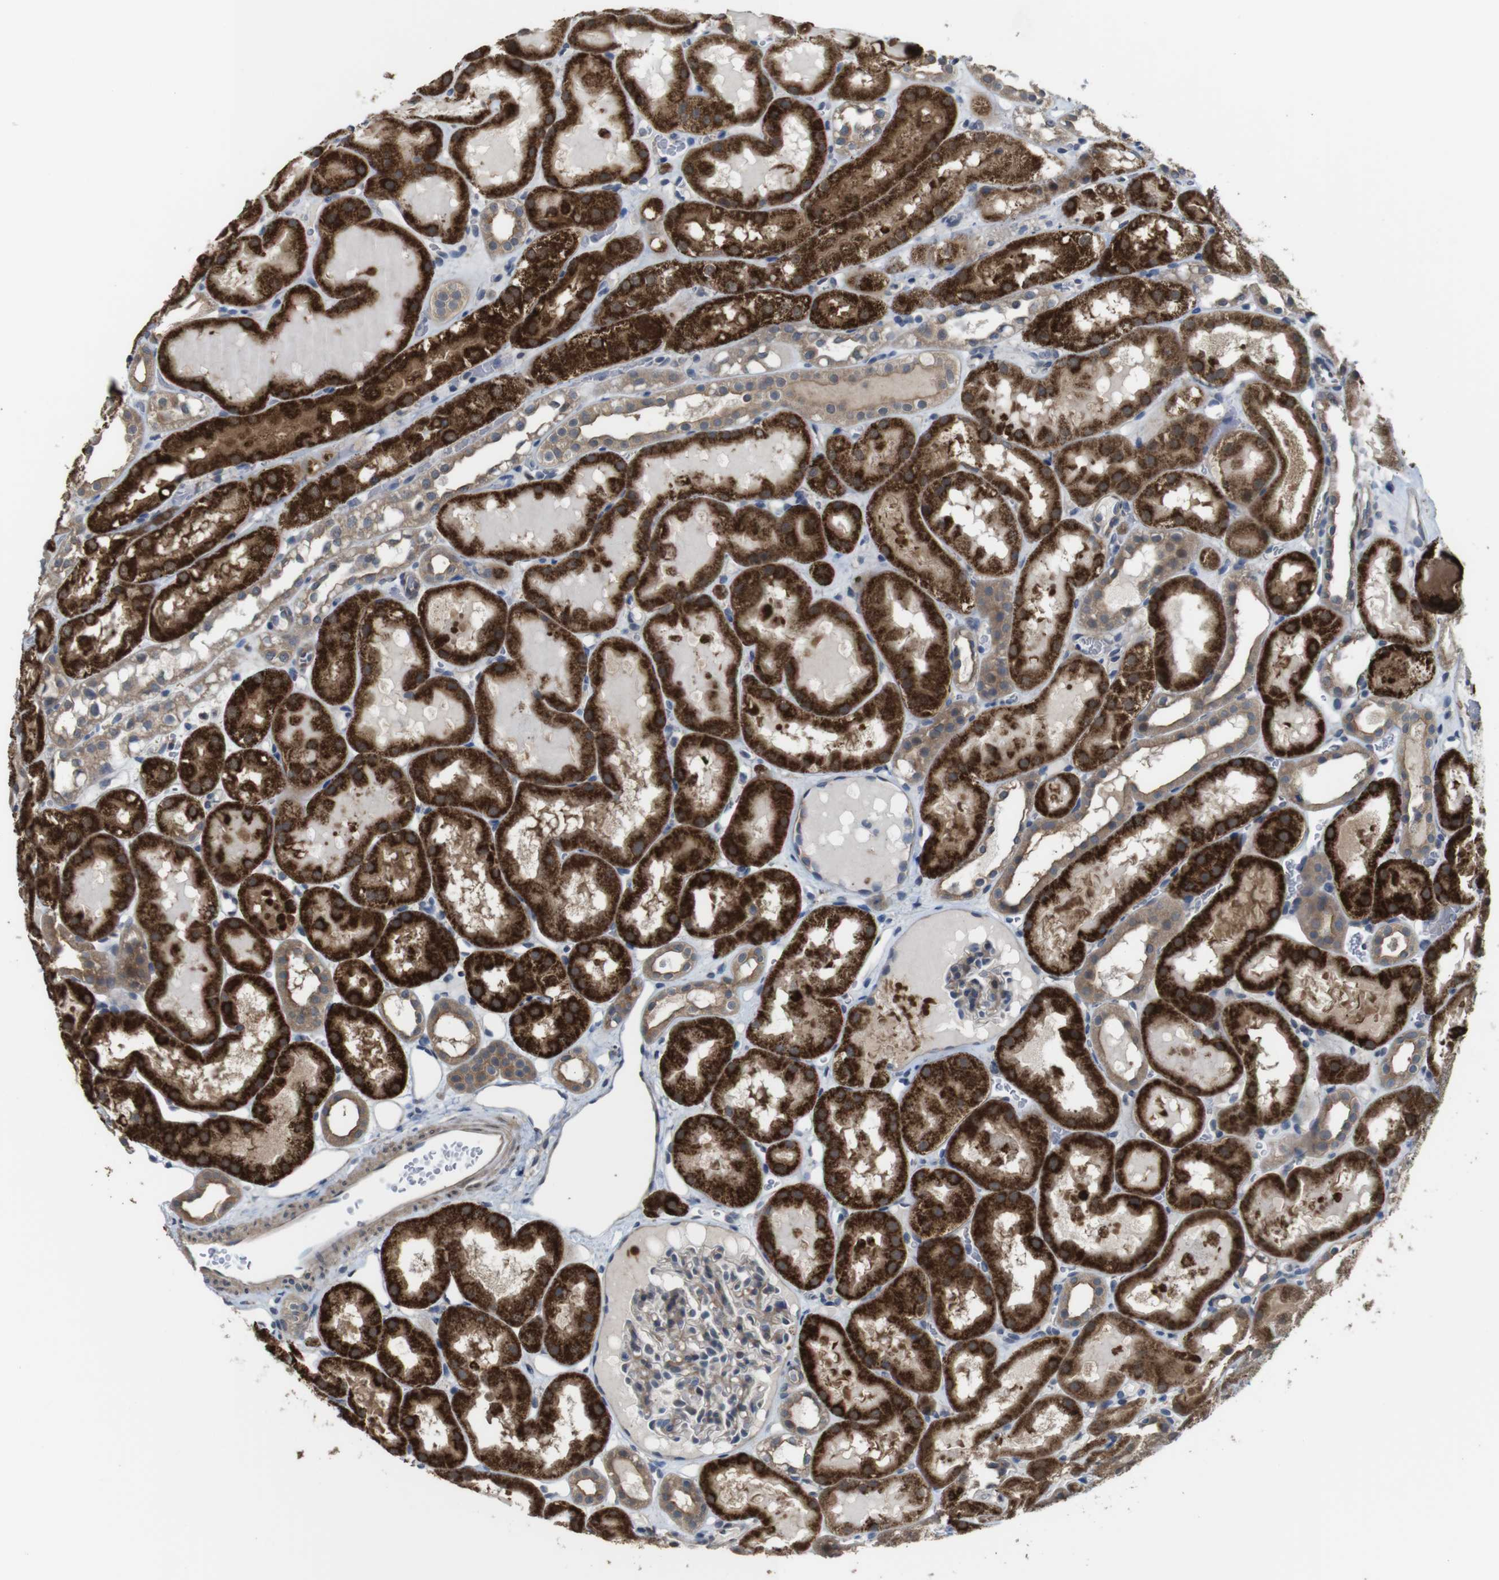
{"staining": {"intensity": "weak", "quantity": ">75%", "location": "cytoplasmic/membranous"}, "tissue": "kidney", "cell_type": "Cells in glomeruli", "image_type": "normal", "snomed": [{"axis": "morphology", "description": "Normal tissue, NOS"}, {"axis": "topography", "description": "Kidney"}, {"axis": "topography", "description": "Urinary bladder"}], "caption": "An IHC image of normal tissue is shown. Protein staining in brown highlights weak cytoplasmic/membranous positivity in kidney within cells in glomeruli.", "gene": "CDC34", "patient": {"sex": "male", "age": 16}}